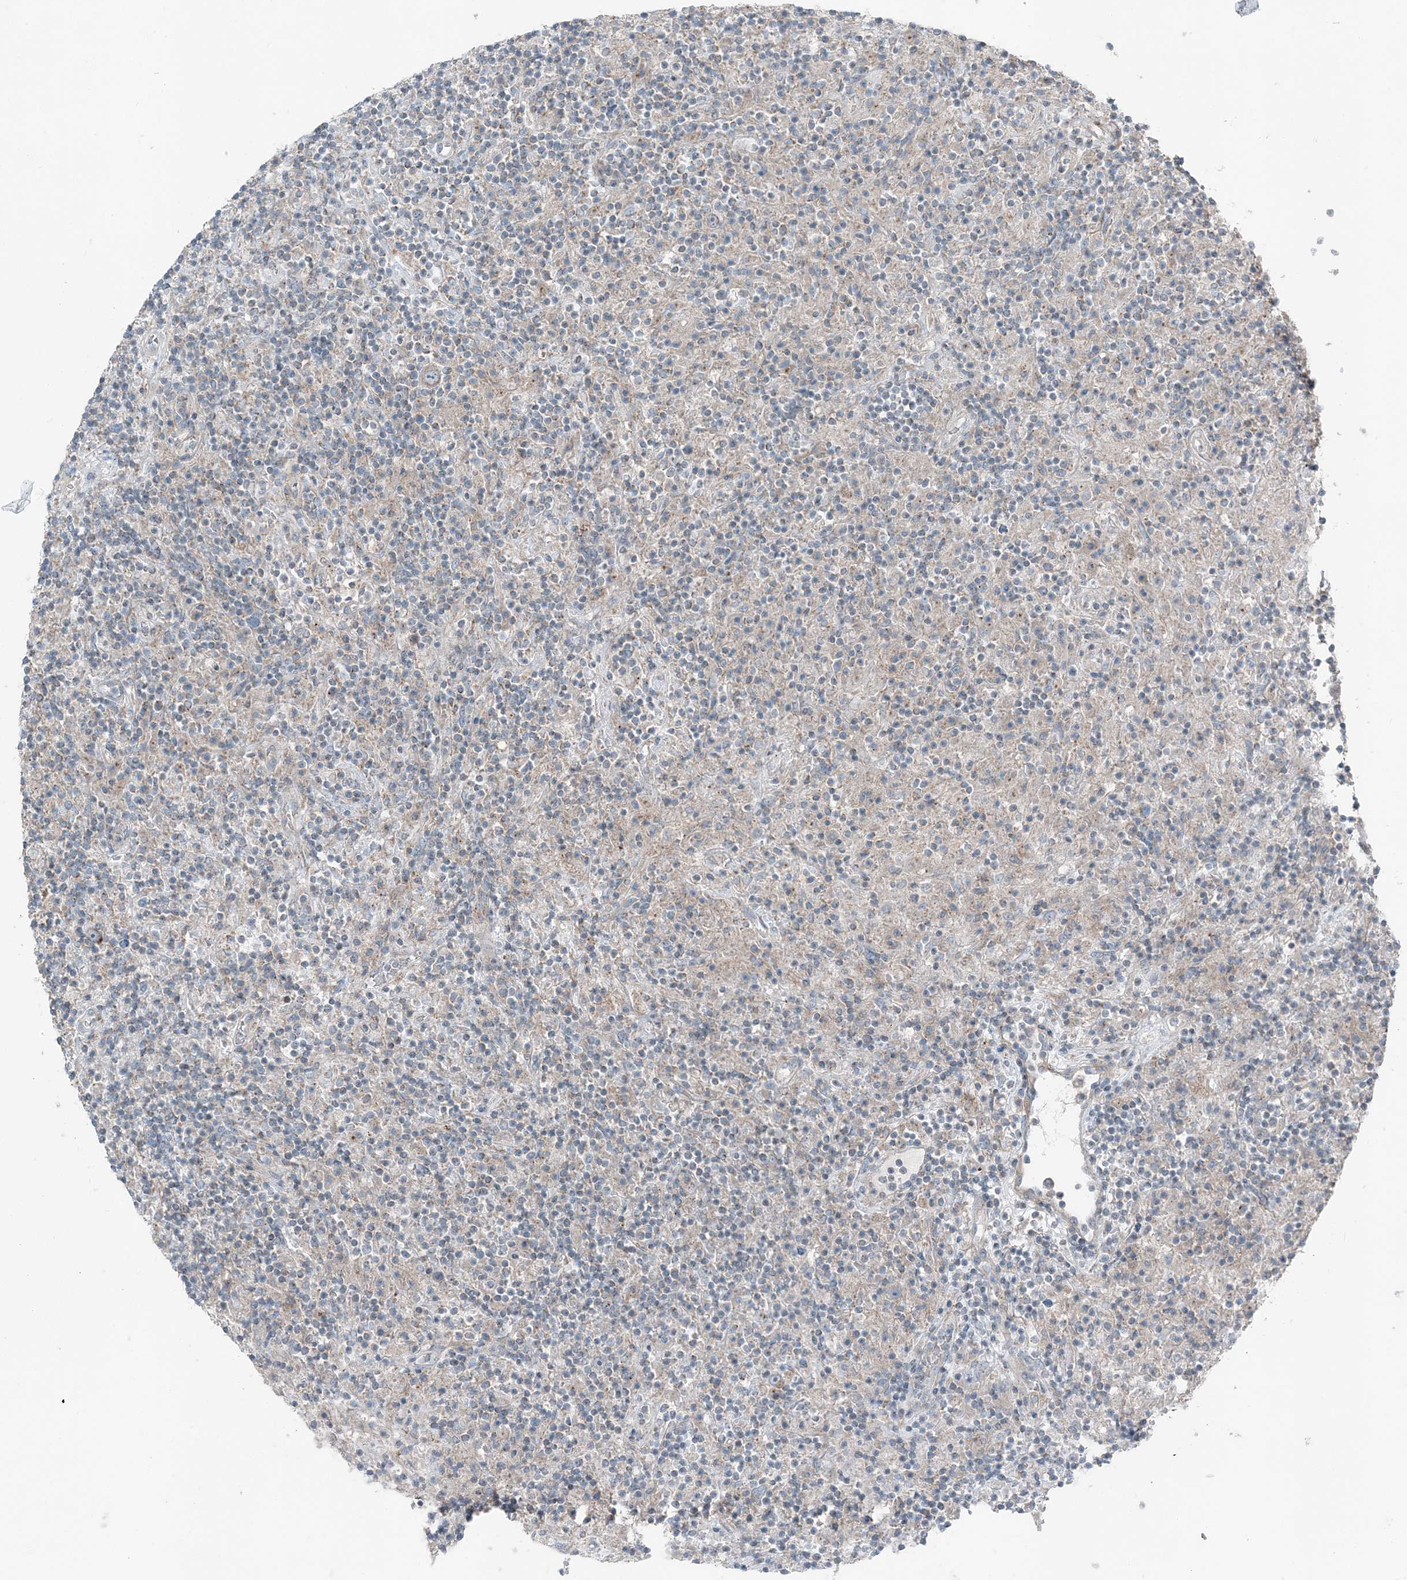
{"staining": {"intensity": "weak", "quantity": "<25%", "location": "cytoplasmic/membranous"}, "tissue": "lymphoma", "cell_type": "Tumor cells", "image_type": "cancer", "snomed": [{"axis": "morphology", "description": "Hodgkin's disease, NOS"}, {"axis": "topography", "description": "Lymph node"}], "caption": "There is no significant expression in tumor cells of lymphoma.", "gene": "KY", "patient": {"sex": "male", "age": 70}}